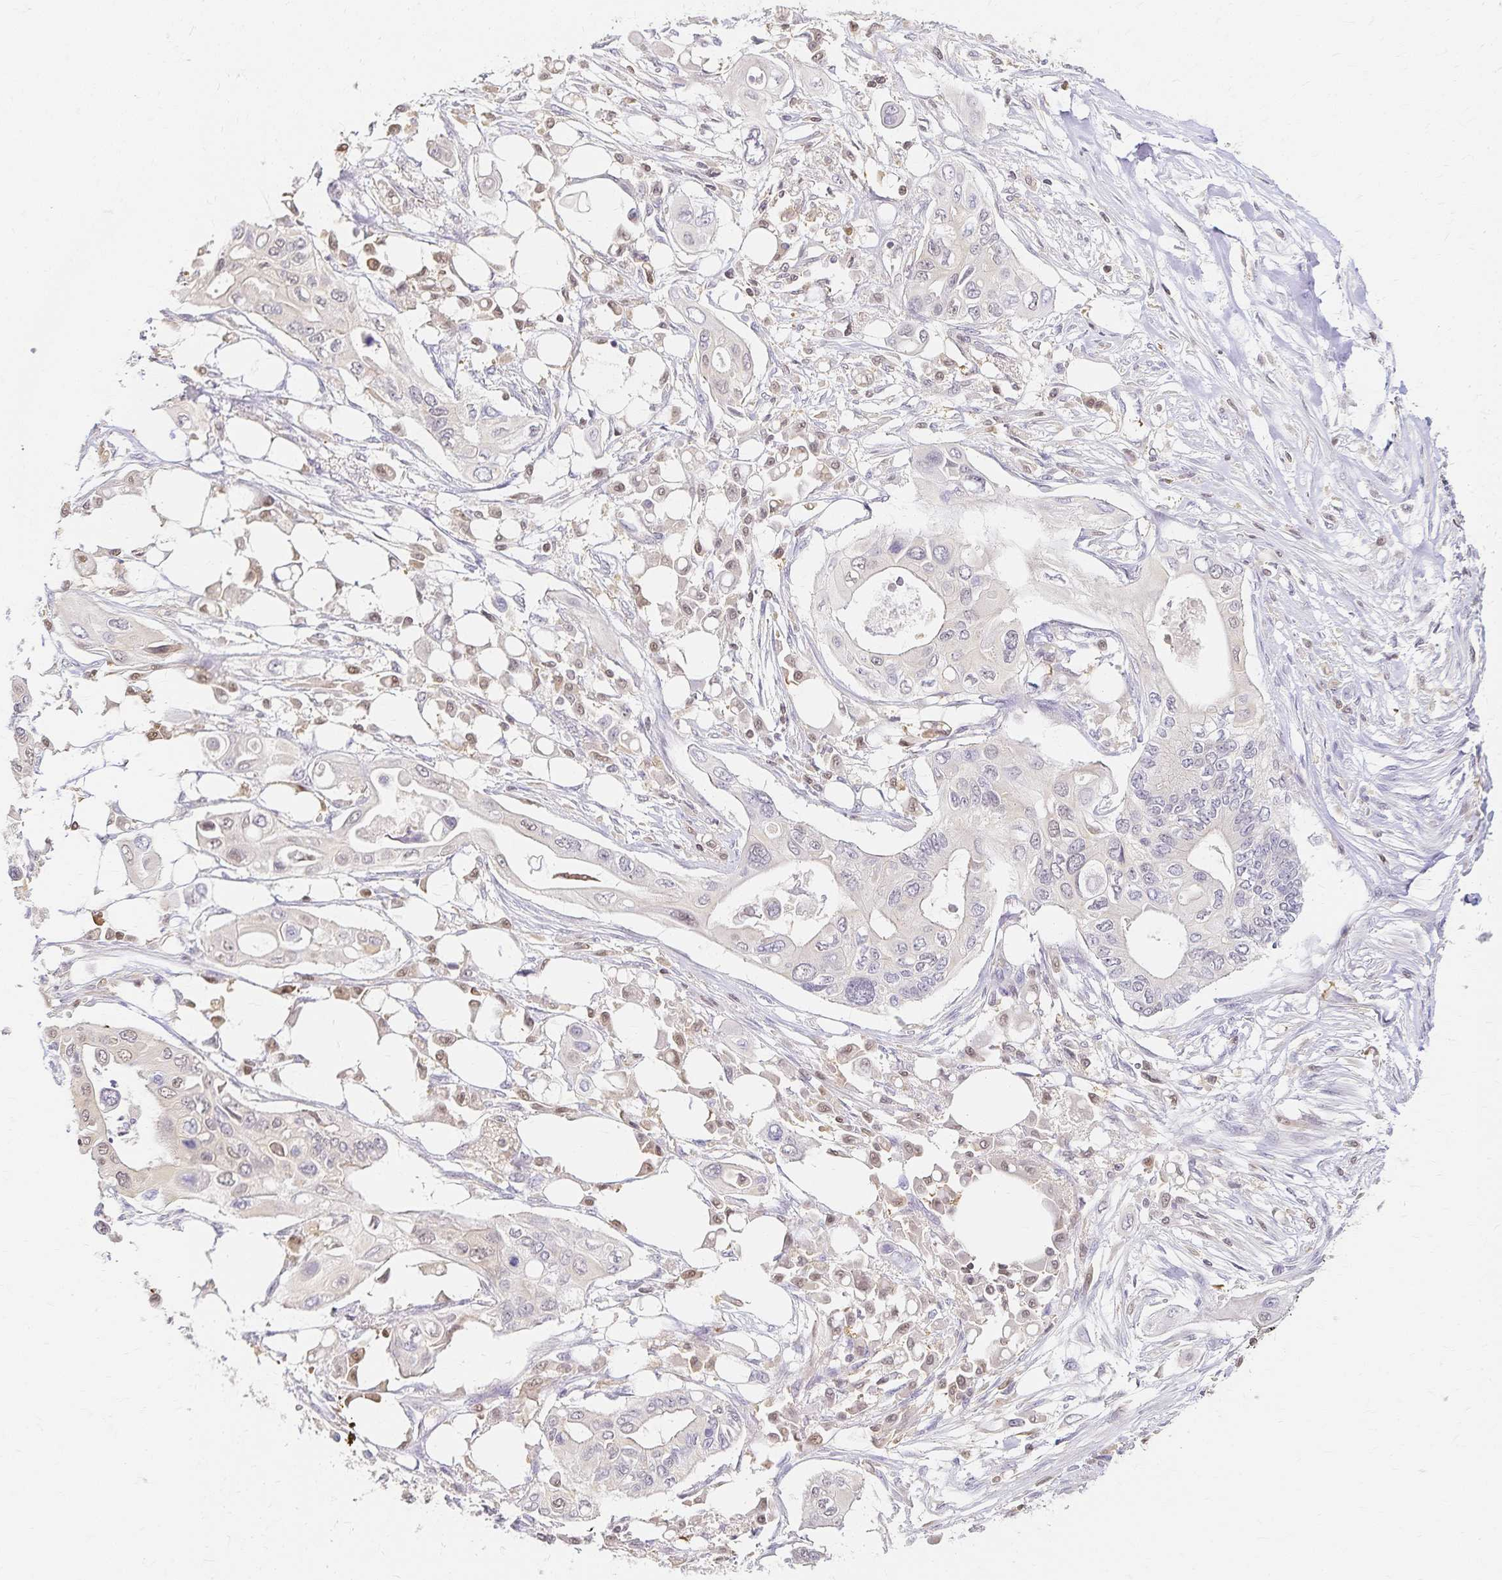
{"staining": {"intensity": "negative", "quantity": "none", "location": "none"}, "tissue": "pancreatic cancer", "cell_type": "Tumor cells", "image_type": "cancer", "snomed": [{"axis": "morphology", "description": "Adenocarcinoma, NOS"}, {"axis": "topography", "description": "Pancreas"}], "caption": "A high-resolution micrograph shows immunohistochemistry (IHC) staining of pancreatic cancer (adenocarcinoma), which exhibits no significant expression in tumor cells.", "gene": "AZGP1", "patient": {"sex": "female", "age": 63}}